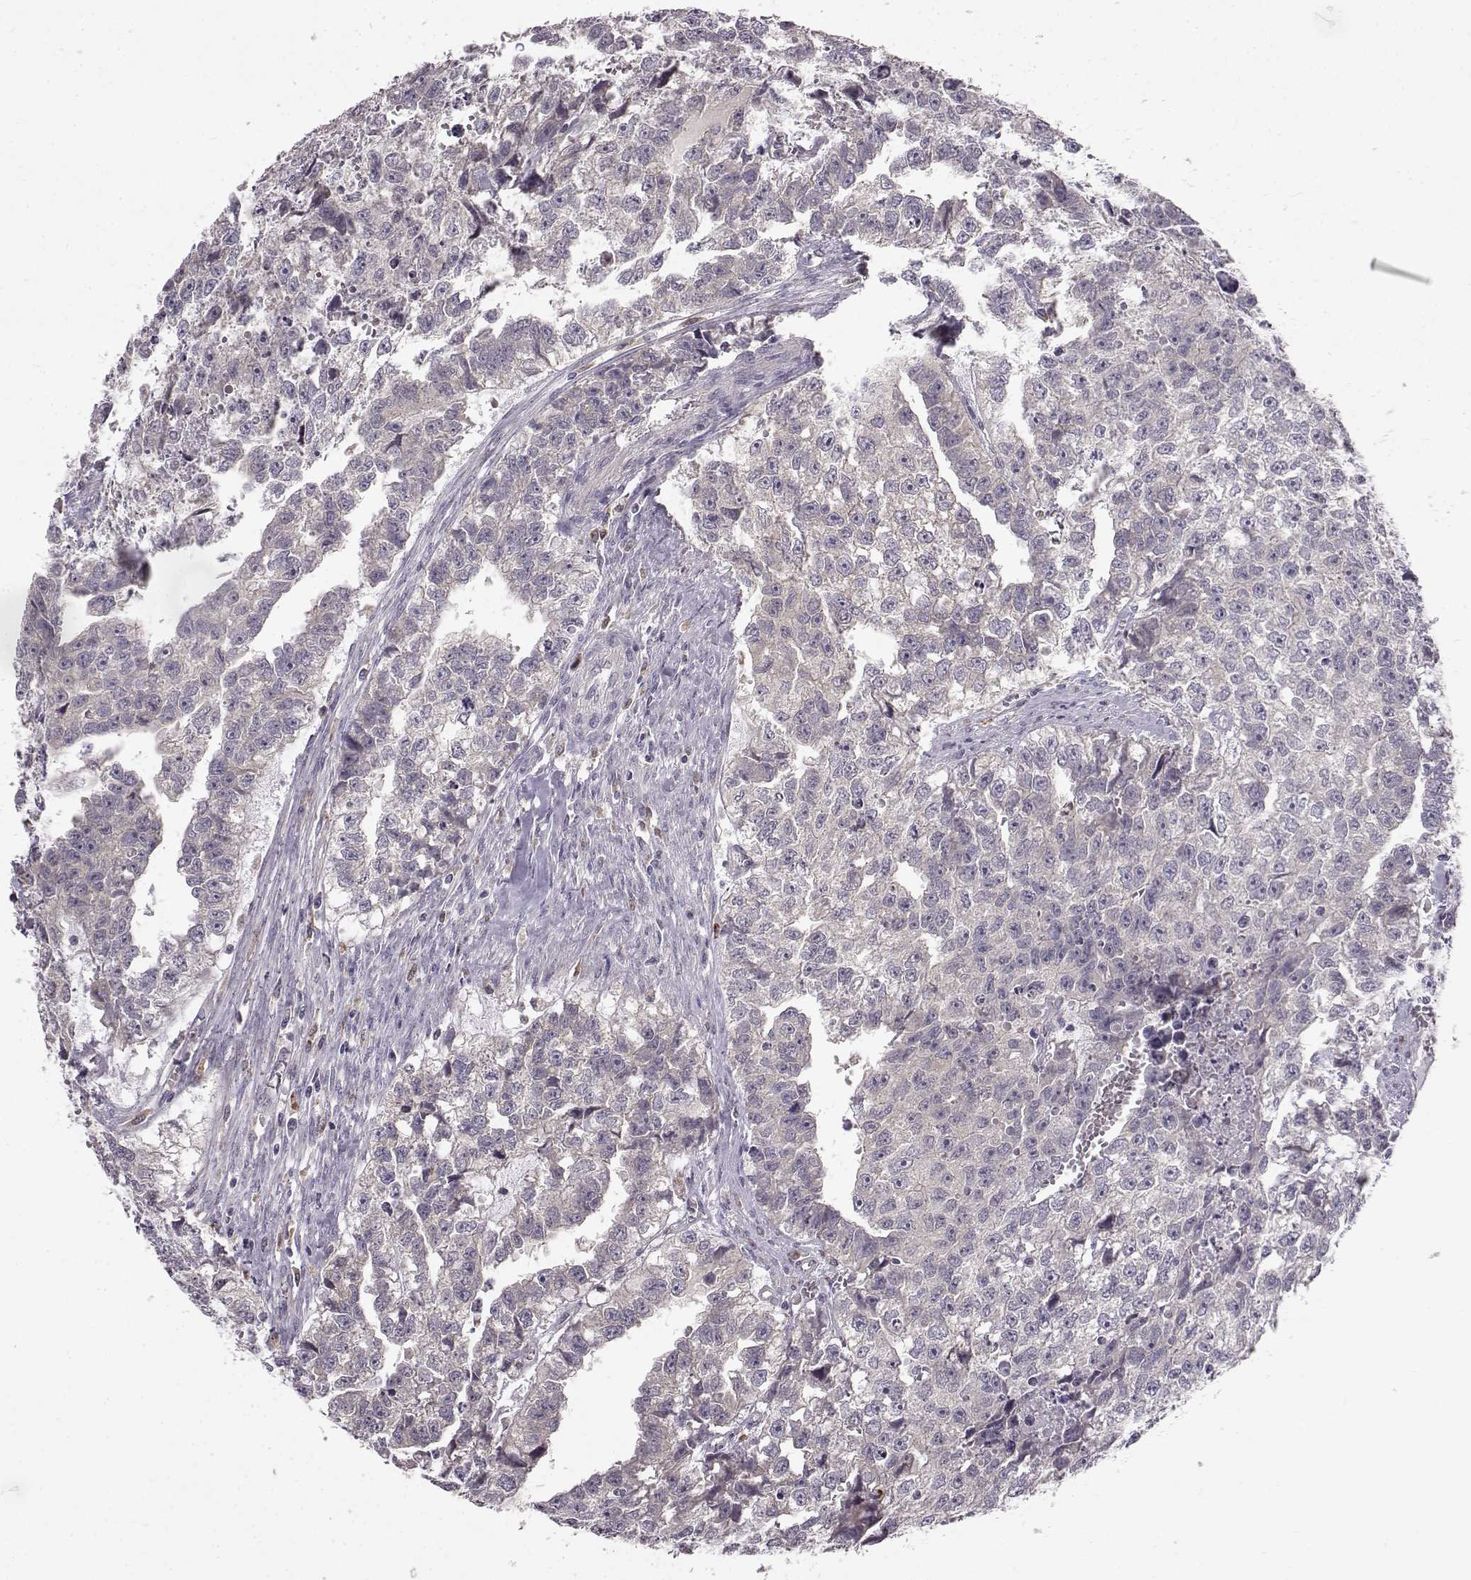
{"staining": {"intensity": "negative", "quantity": "none", "location": "none"}, "tissue": "testis cancer", "cell_type": "Tumor cells", "image_type": "cancer", "snomed": [{"axis": "morphology", "description": "Carcinoma, Embryonal, NOS"}, {"axis": "morphology", "description": "Teratoma, malignant, NOS"}, {"axis": "topography", "description": "Testis"}], "caption": "This is a micrograph of IHC staining of testis cancer, which shows no positivity in tumor cells.", "gene": "SPAG17", "patient": {"sex": "male", "age": 44}}